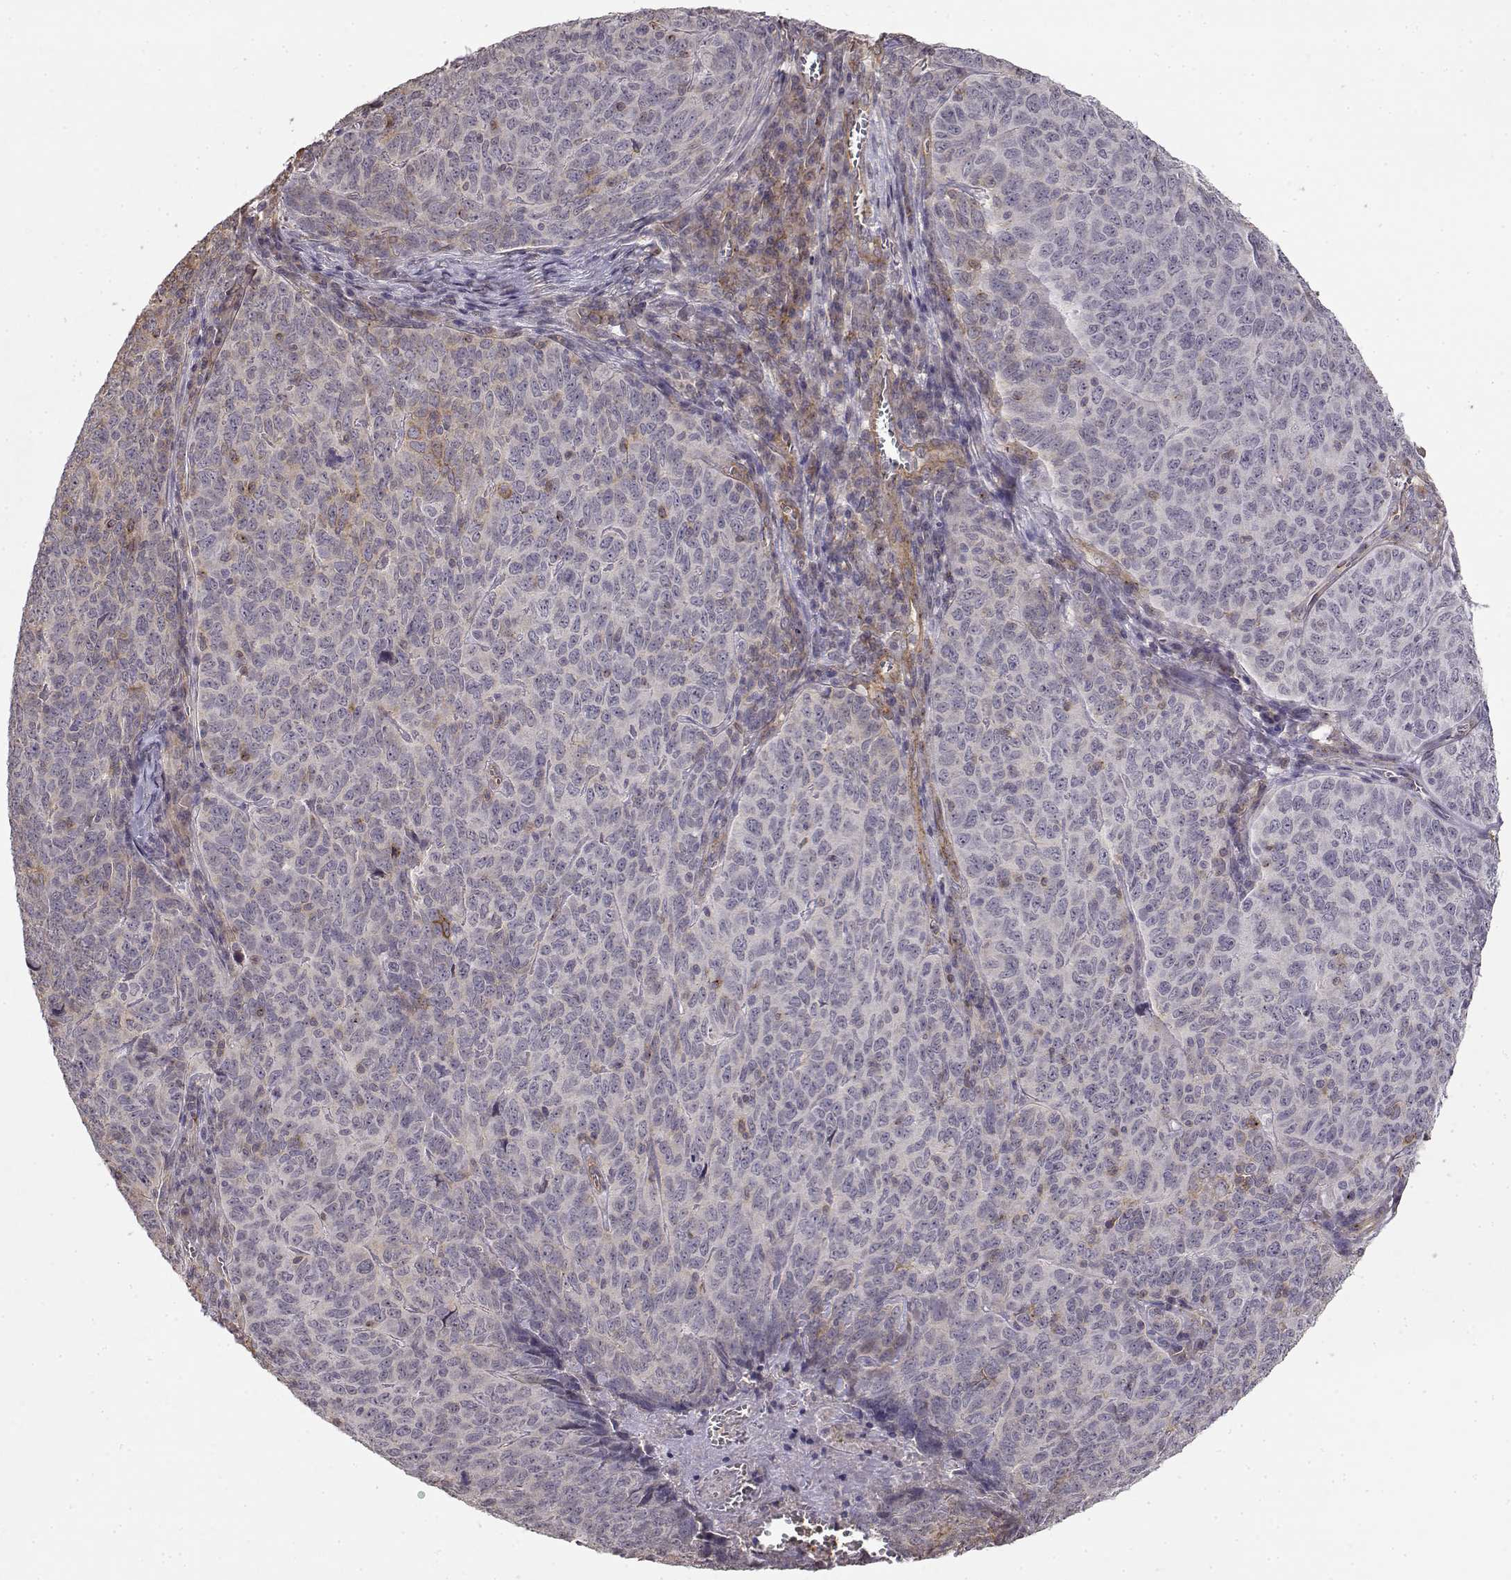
{"staining": {"intensity": "negative", "quantity": "none", "location": "none"}, "tissue": "skin cancer", "cell_type": "Tumor cells", "image_type": "cancer", "snomed": [{"axis": "morphology", "description": "Squamous cell carcinoma, NOS"}, {"axis": "topography", "description": "Skin"}, {"axis": "topography", "description": "Anal"}], "caption": "Image shows no significant protein staining in tumor cells of skin squamous cell carcinoma.", "gene": "IFITM1", "patient": {"sex": "female", "age": 51}}